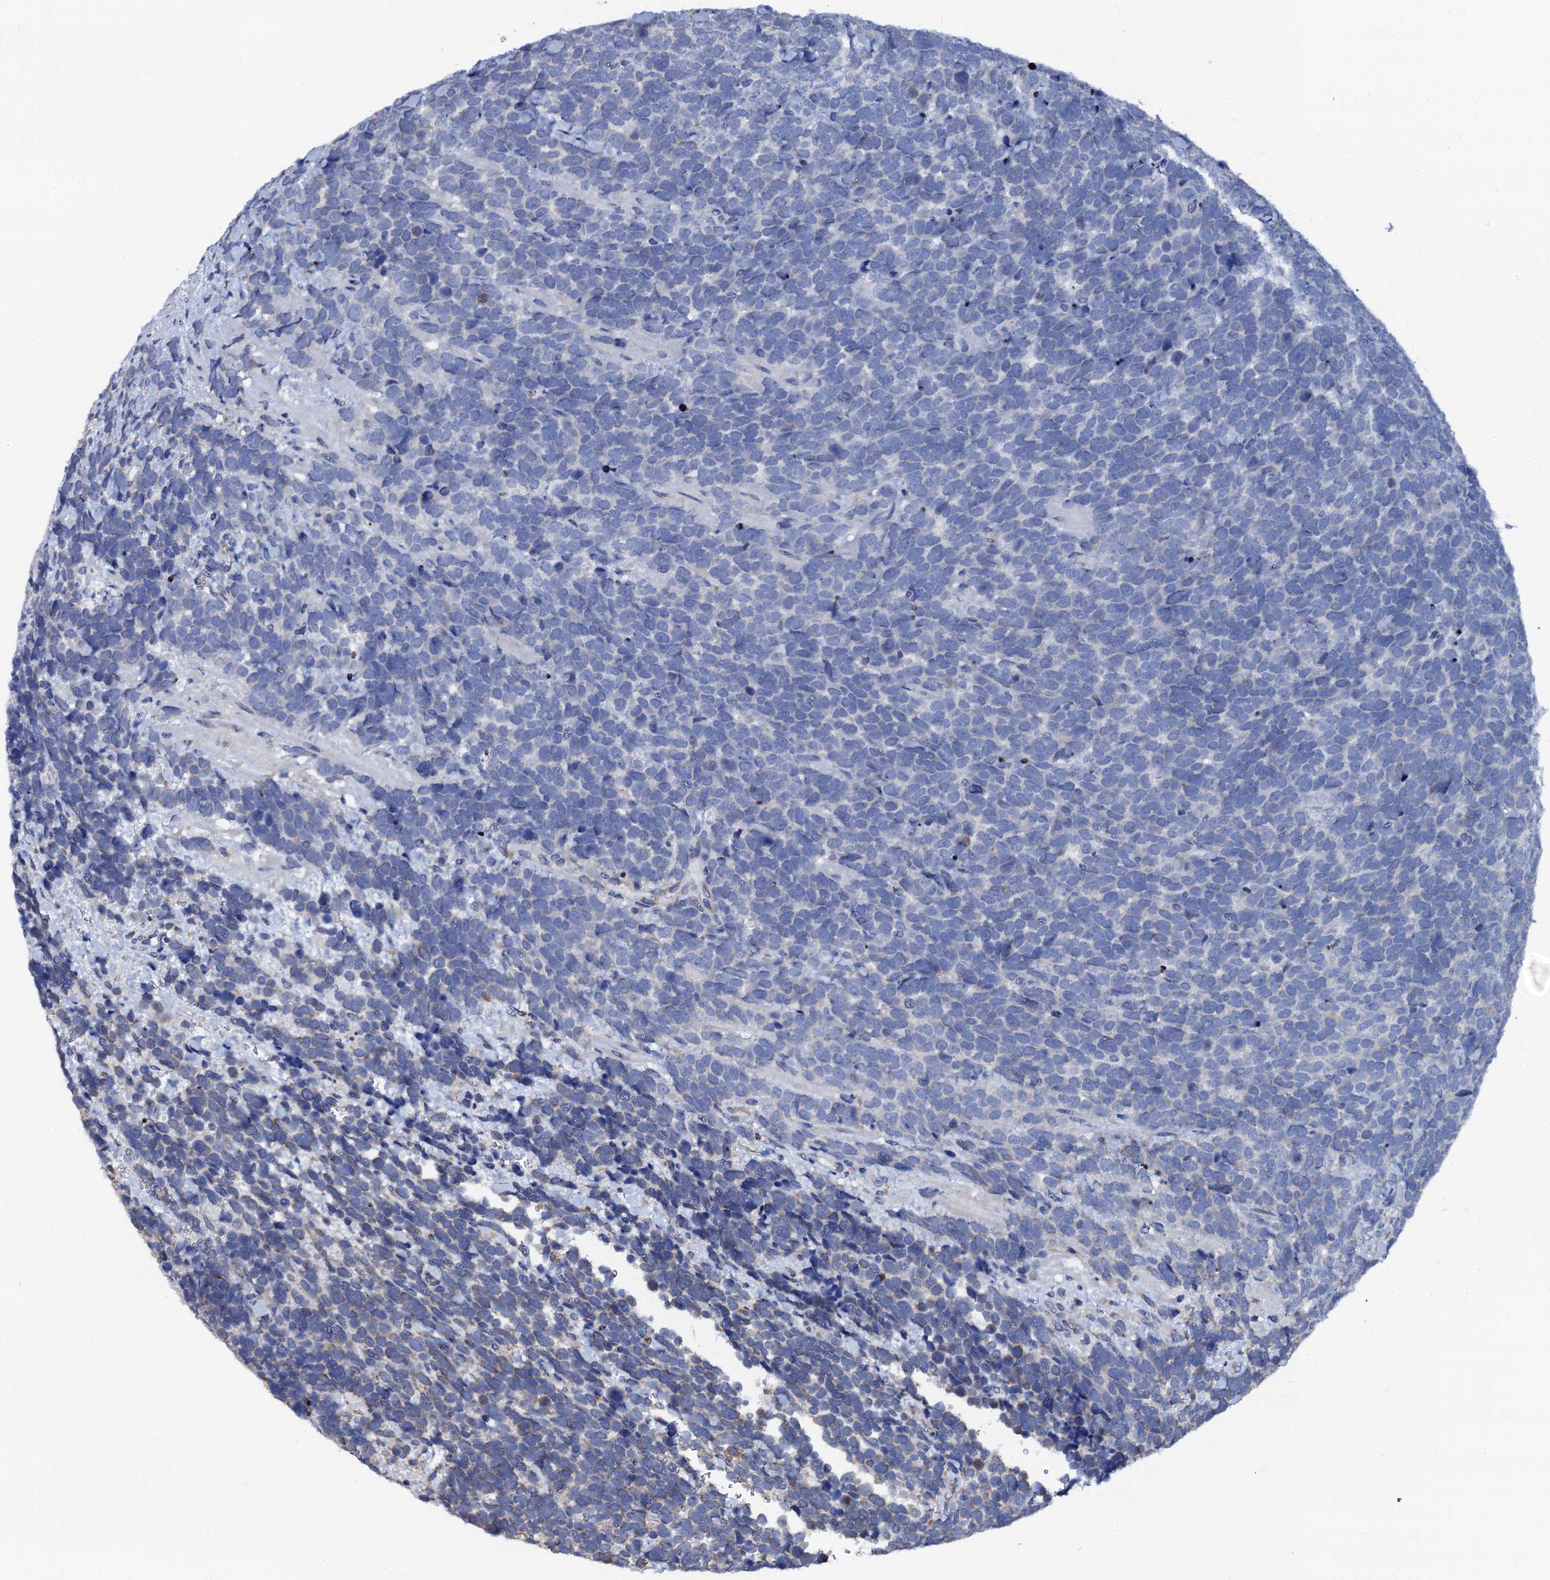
{"staining": {"intensity": "negative", "quantity": "none", "location": "none"}, "tissue": "urothelial cancer", "cell_type": "Tumor cells", "image_type": "cancer", "snomed": [{"axis": "morphology", "description": "Urothelial carcinoma, High grade"}, {"axis": "topography", "description": "Urinary bladder"}], "caption": "Histopathology image shows no protein staining in tumor cells of urothelial carcinoma (high-grade) tissue. (Brightfield microscopy of DAB immunohistochemistry (IHC) at high magnification).", "gene": "AKAP3", "patient": {"sex": "female", "age": 82}}